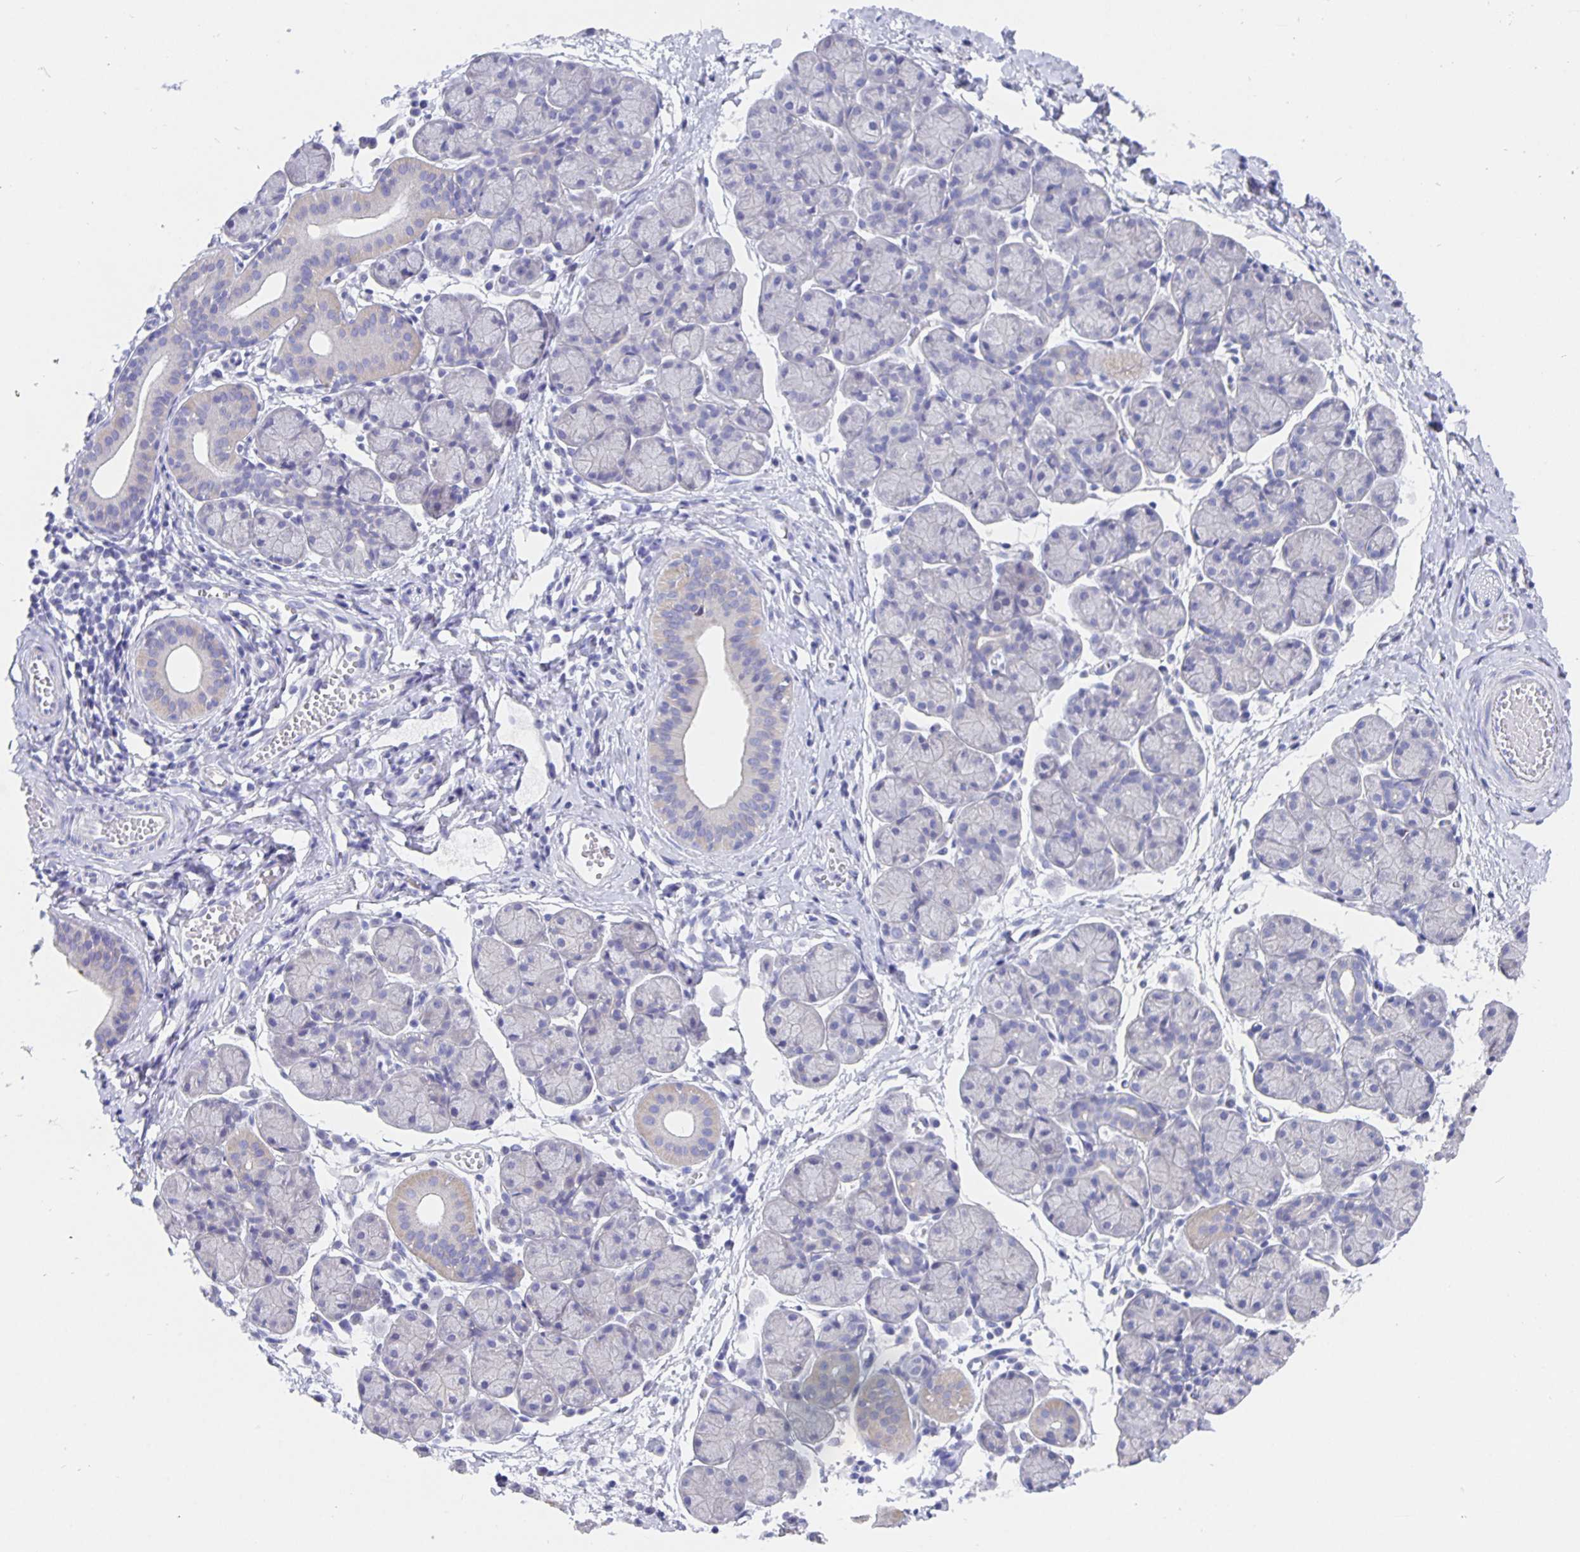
{"staining": {"intensity": "negative", "quantity": "none", "location": "none"}, "tissue": "salivary gland", "cell_type": "Glandular cells", "image_type": "normal", "snomed": [{"axis": "morphology", "description": "Normal tissue, NOS"}, {"axis": "morphology", "description": "Inflammation, NOS"}, {"axis": "topography", "description": "Lymph node"}, {"axis": "topography", "description": "Salivary gland"}], "caption": "An image of salivary gland stained for a protein demonstrates no brown staining in glandular cells. (Stains: DAB immunohistochemistry with hematoxylin counter stain, Microscopy: brightfield microscopy at high magnification).", "gene": "CFAP74", "patient": {"sex": "male", "age": 3}}